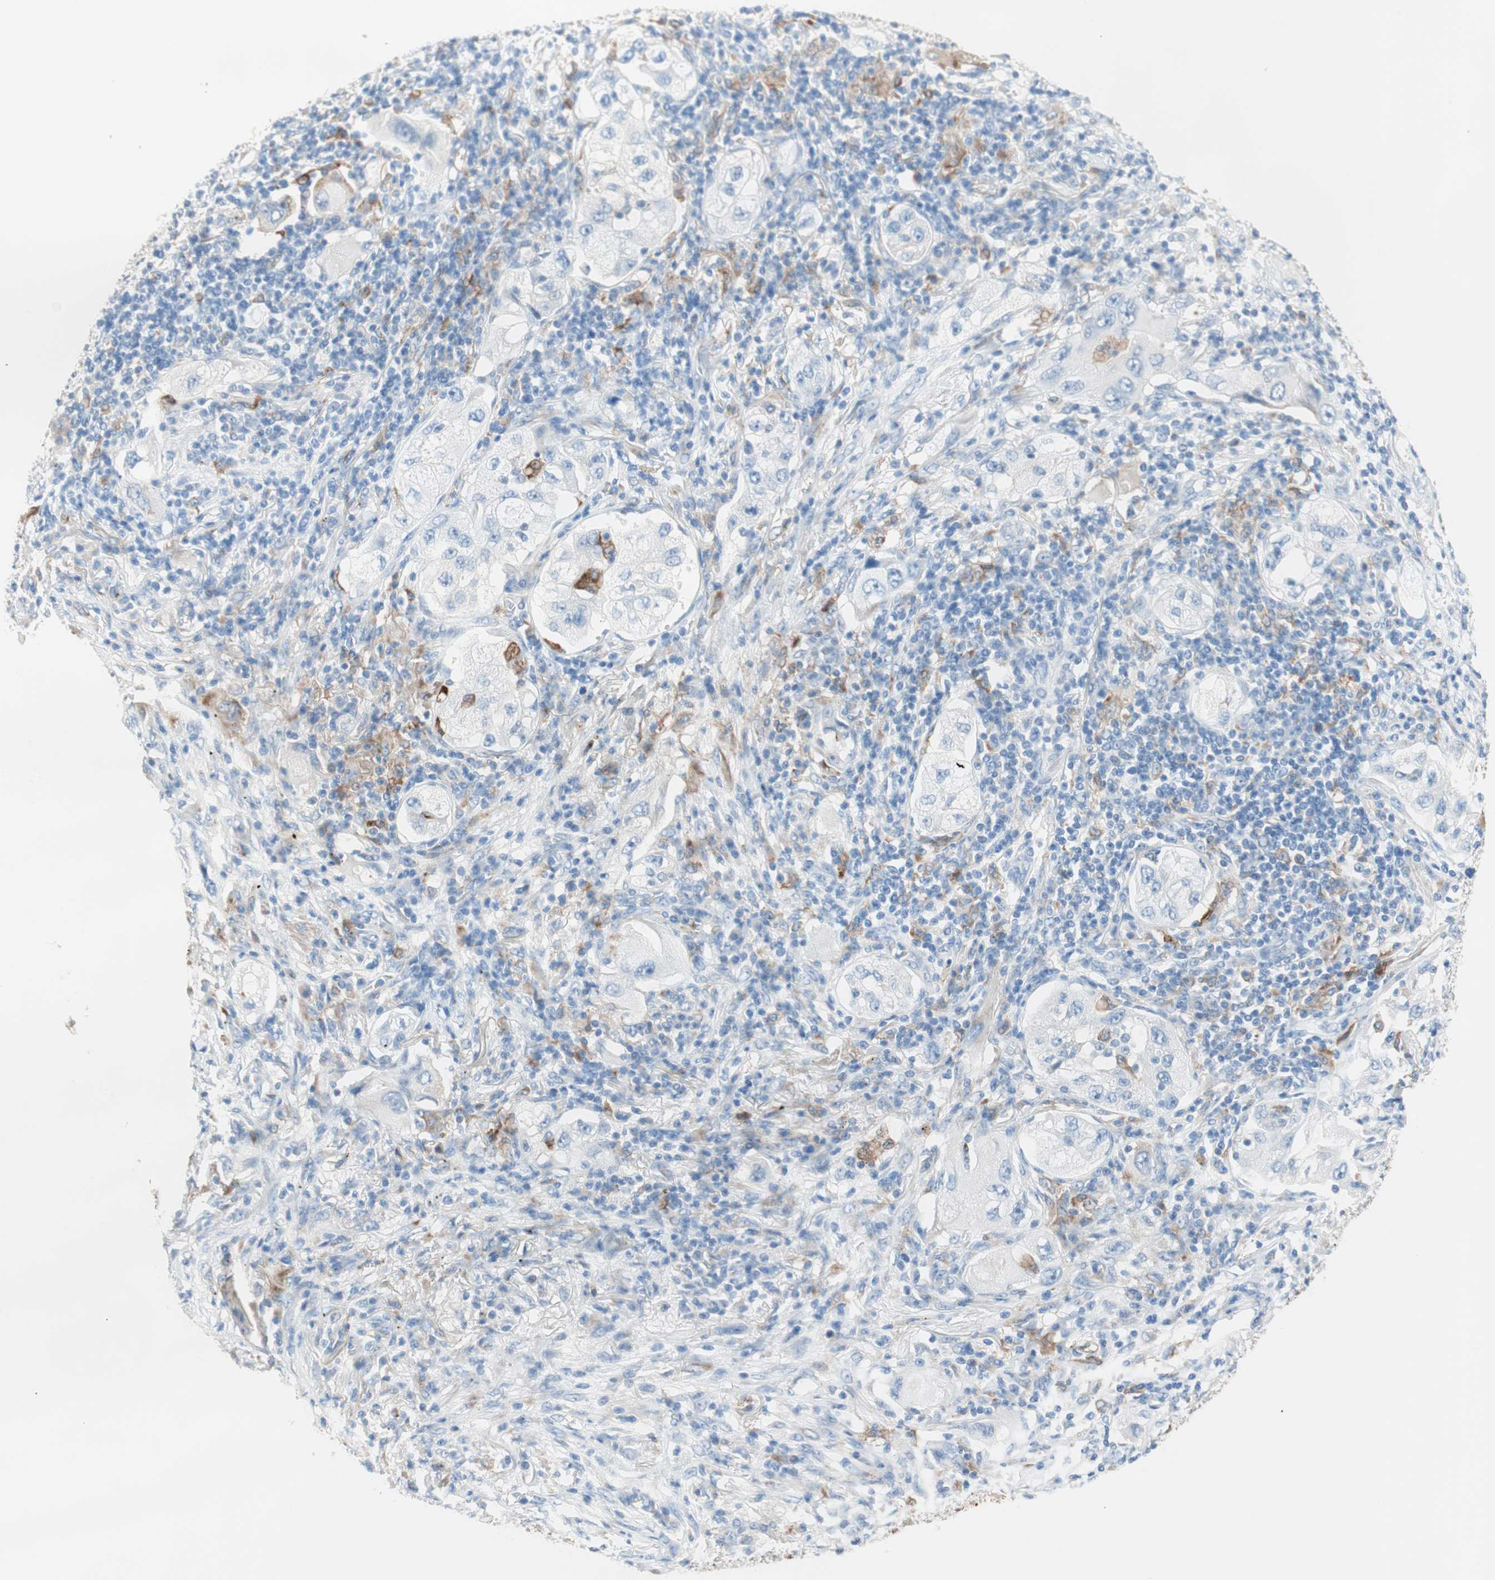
{"staining": {"intensity": "negative", "quantity": "none", "location": "none"}, "tissue": "lung cancer", "cell_type": "Tumor cells", "image_type": "cancer", "snomed": [{"axis": "morphology", "description": "Adenocarcinoma, NOS"}, {"axis": "topography", "description": "Lung"}], "caption": "IHC micrograph of lung cancer stained for a protein (brown), which displays no positivity in tumor cells. (IHC, brightfield microscopy, high magnification).", "gene": "GLUL", "patient": {"sex": "female", "age": 65}}